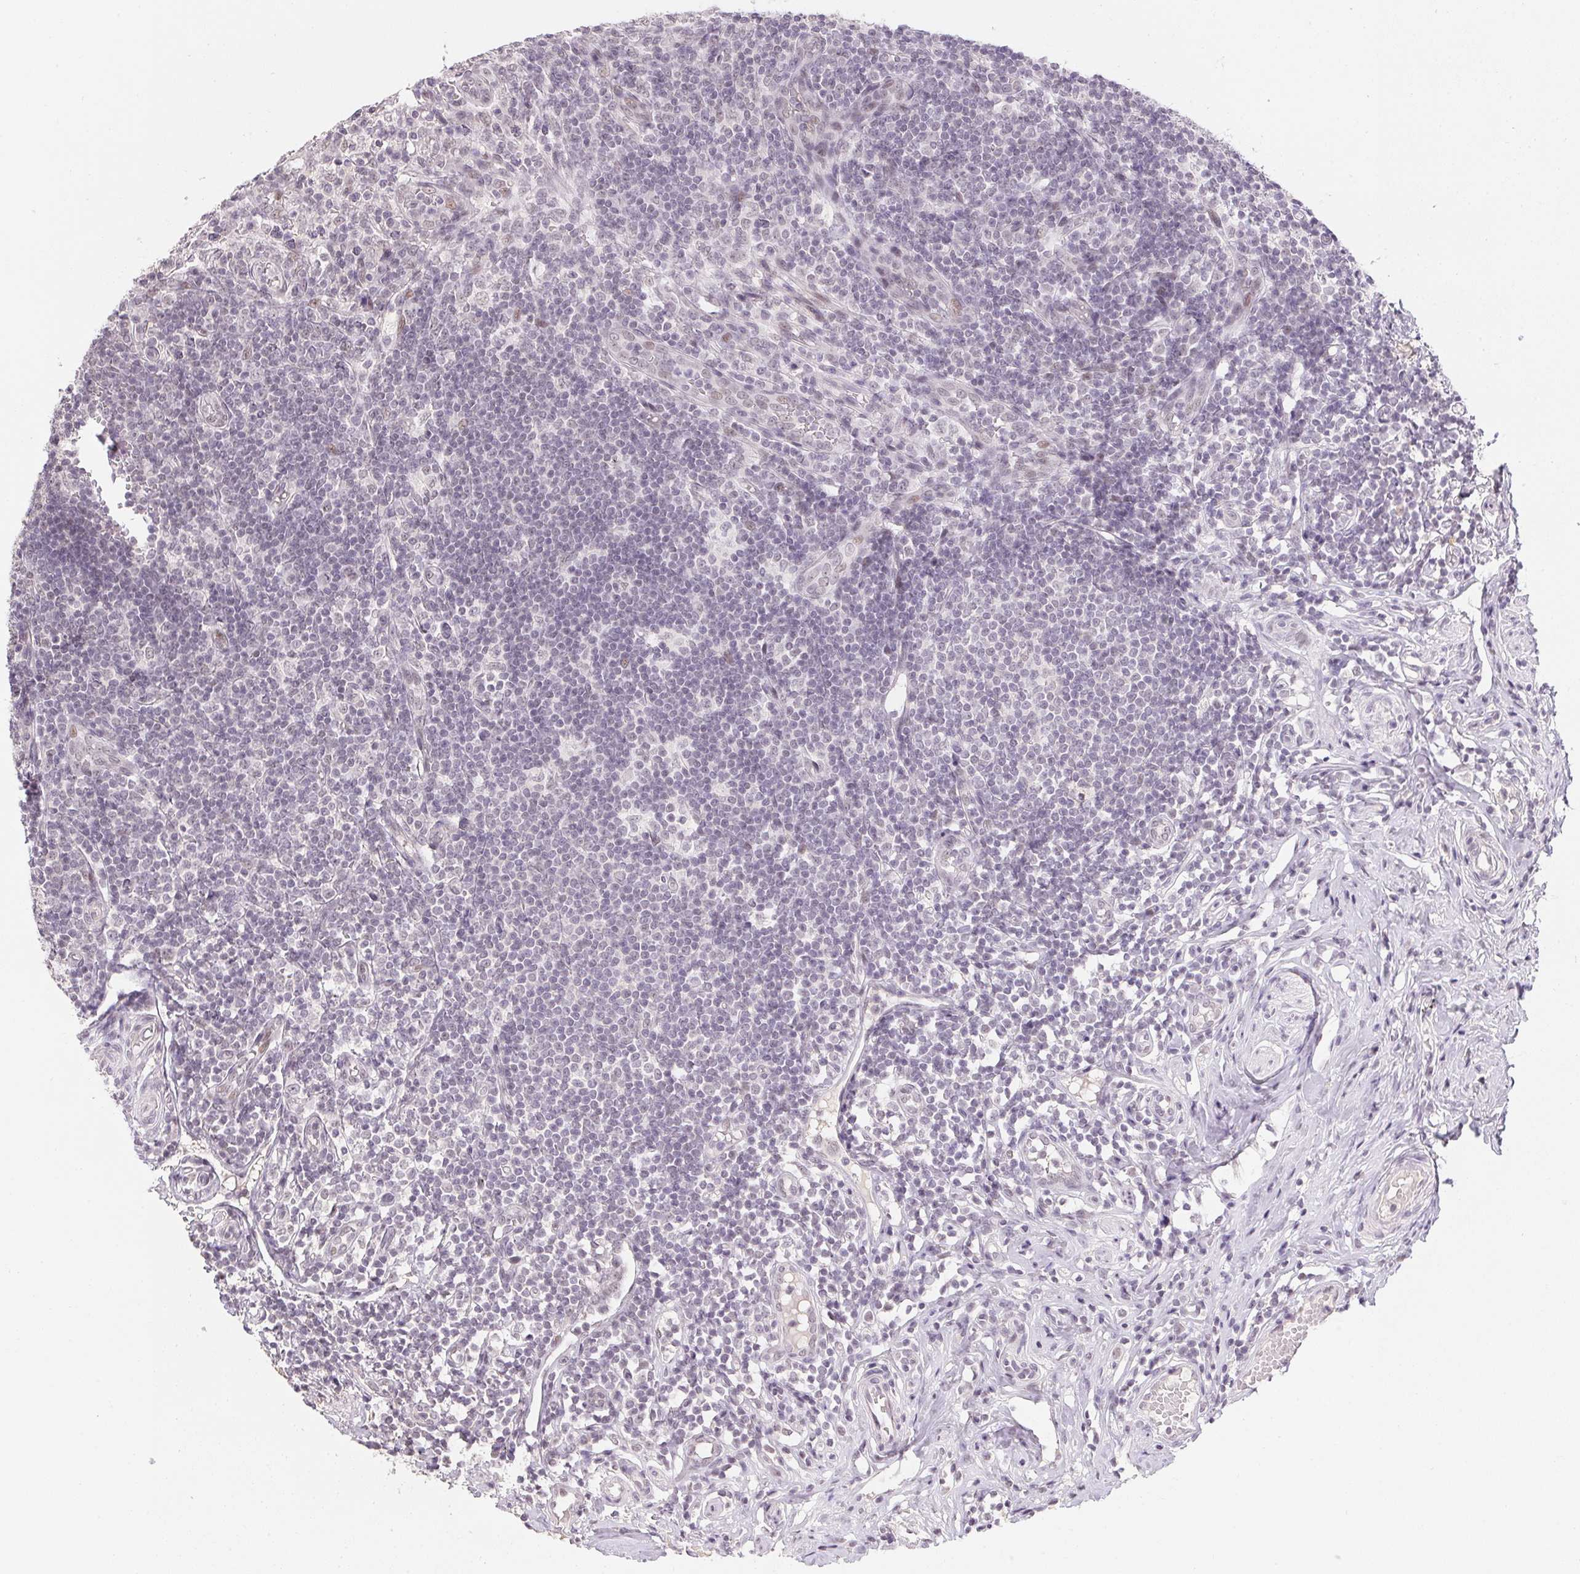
{"staining": {"intensity": "weak", "quantity": "25%-75%", "location": "nuclear"}, "tissue": "appendix", "cell_type": "Glandular cells", "image_type": "normal", "snomed": [{"axis": "morphology", "description": "Normal tissue, NOS"}, {"axis": "topography", "description": "Appendix"}], "caption": "IHC histopathology image of normal appendix: human appendix stained using IHC displays low levels of weak protein expression localized specifically in the nuclear of glandular cells, appearing as a nuclear brown color.", "gene": "KDM4D", "patient": {"sex": "male", "age": 18}}